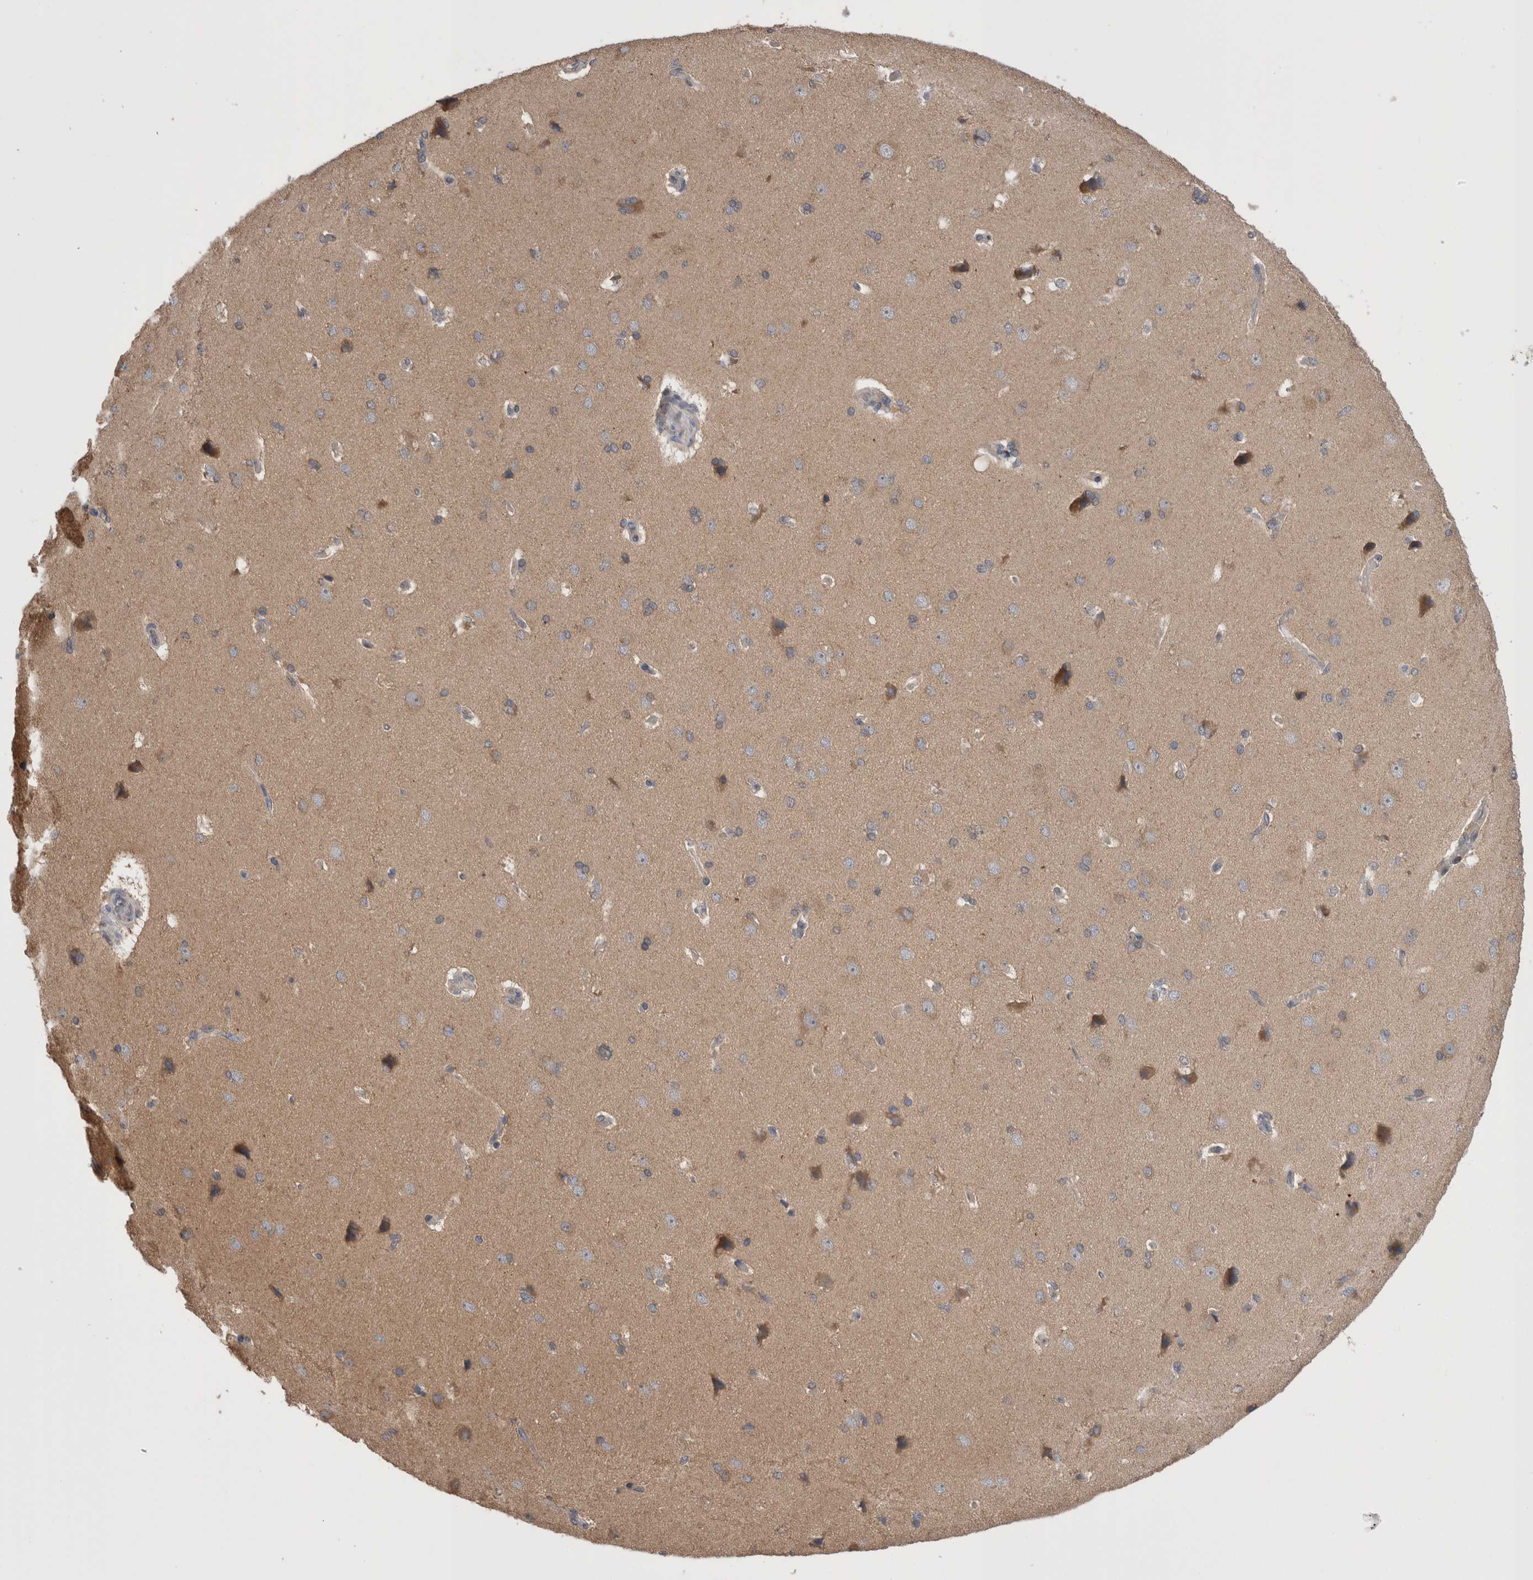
{"staining": {"intensity": "negative", "quantity": "none", "location": "none"}, "tissue": "cerebral cortex", "cell_type": "Endothelial cells", "image_type": "normal", "snomed": [{"axis": "morphology", "description": "Normal tissue, NOS"}, {"axis": "topography", "description": "Cerebral cortex"}], "caption": "IHC photomicrograph of benign cerebral cortex: cerebral cortex stained with DAB (3,3'-diaminobenzidine) exhibits no significant protein staining in endothelial cells.", "gene": "DCTN6", "patient": {"sex": "male", "age": 62}}